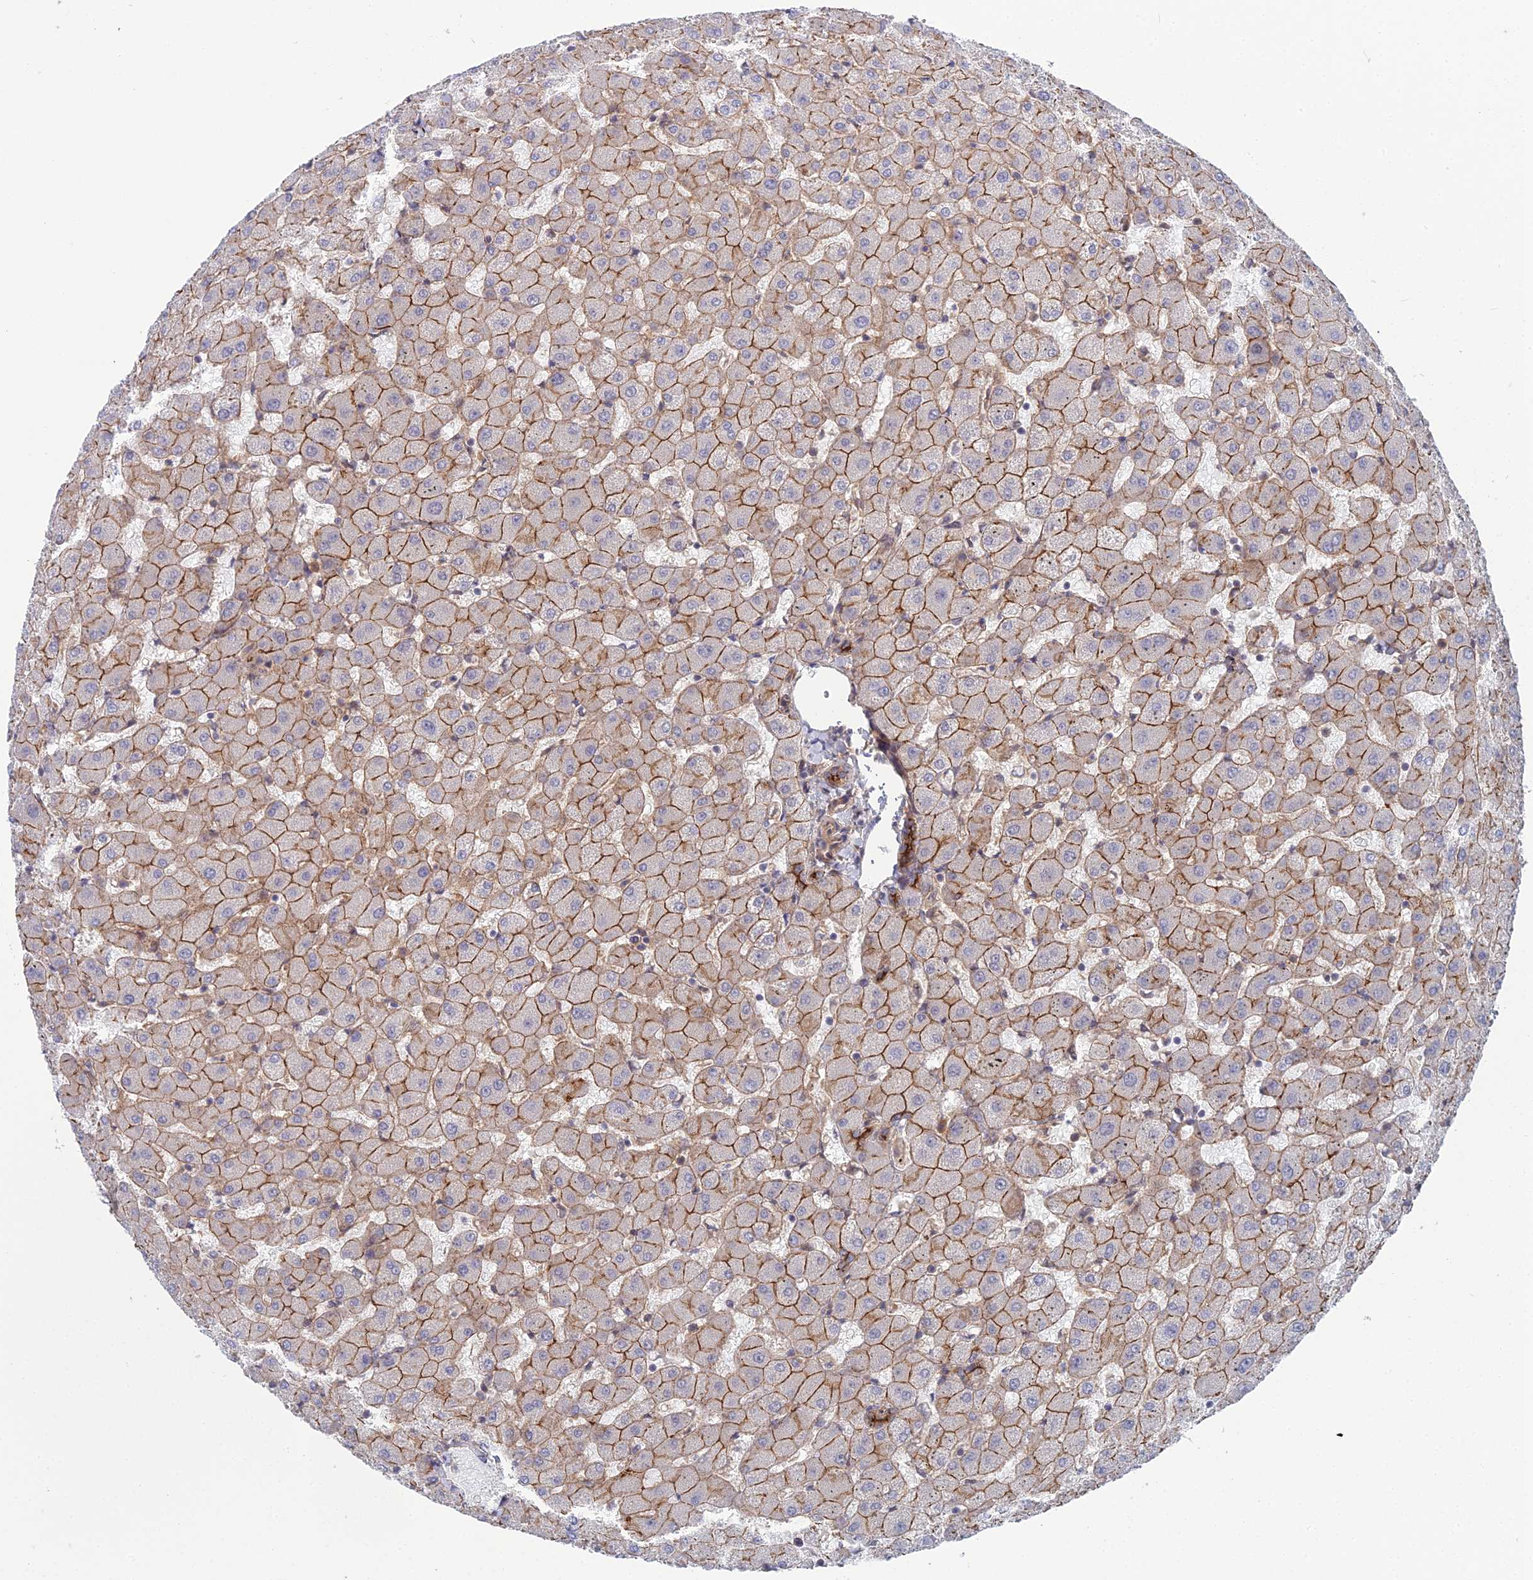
{"staining": {"intensity": "moderate", "quantity": "25%-75%", "location": "cytoplasmic/membranous"}, "tissue": "liver", "cell_type": "Cholangiocytes", "image_type": "normal", "snomed": [{"axis": "morphology", "description": "Normal tissue, NOS"}, {"axis": "topography", "description": "Liver"}], "caption": "About 25%-75% of cholangiocytes in unremarkable human liver display moderate cytoplasmic/membranous protein expression as visualized by brown immunohistochemical staining.", "gene": "ABHD1", "patient": {"sex": "female", "age": 63}}